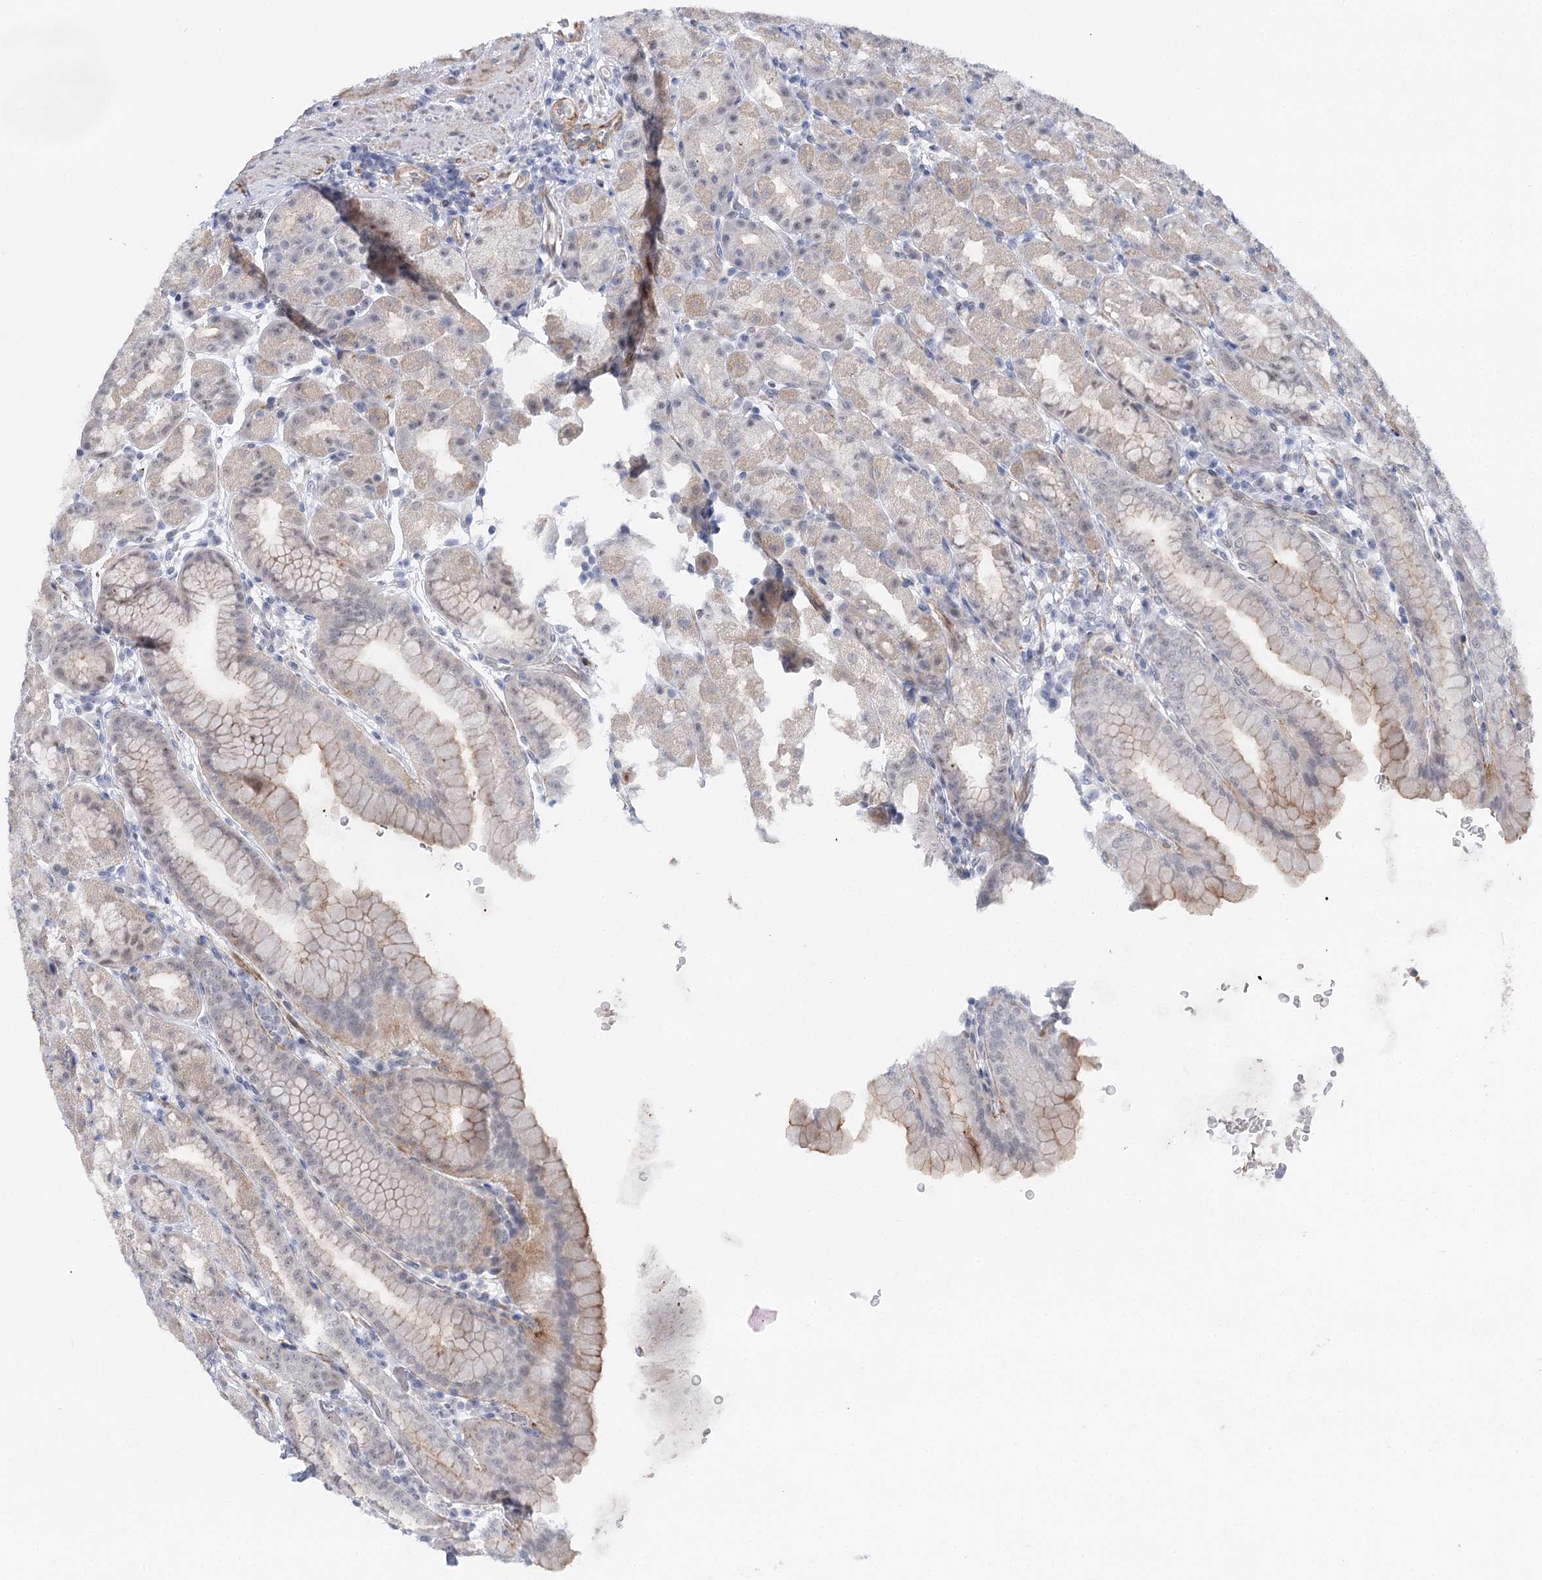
{"staining": {"intensity": "moderate", "quantity": "<25%", "location": "cytoplasmic/membranous"}, "tissue": "stomach", "cell_type": "Glandular cells", "image_type": "normal", "snomed": [{"axis": "morphology", "description": "Normal tissue, NOS"}, {"axis": "topography", "description": "Stomach, upper"}], "caption": "A low amount of moderate cytoplasmic/membranous staining is appreciated in approximately <25% of glandular cells in benign stomach.", "gene": "AGXT2", "patient": {"sex": "male", "age": 68}}